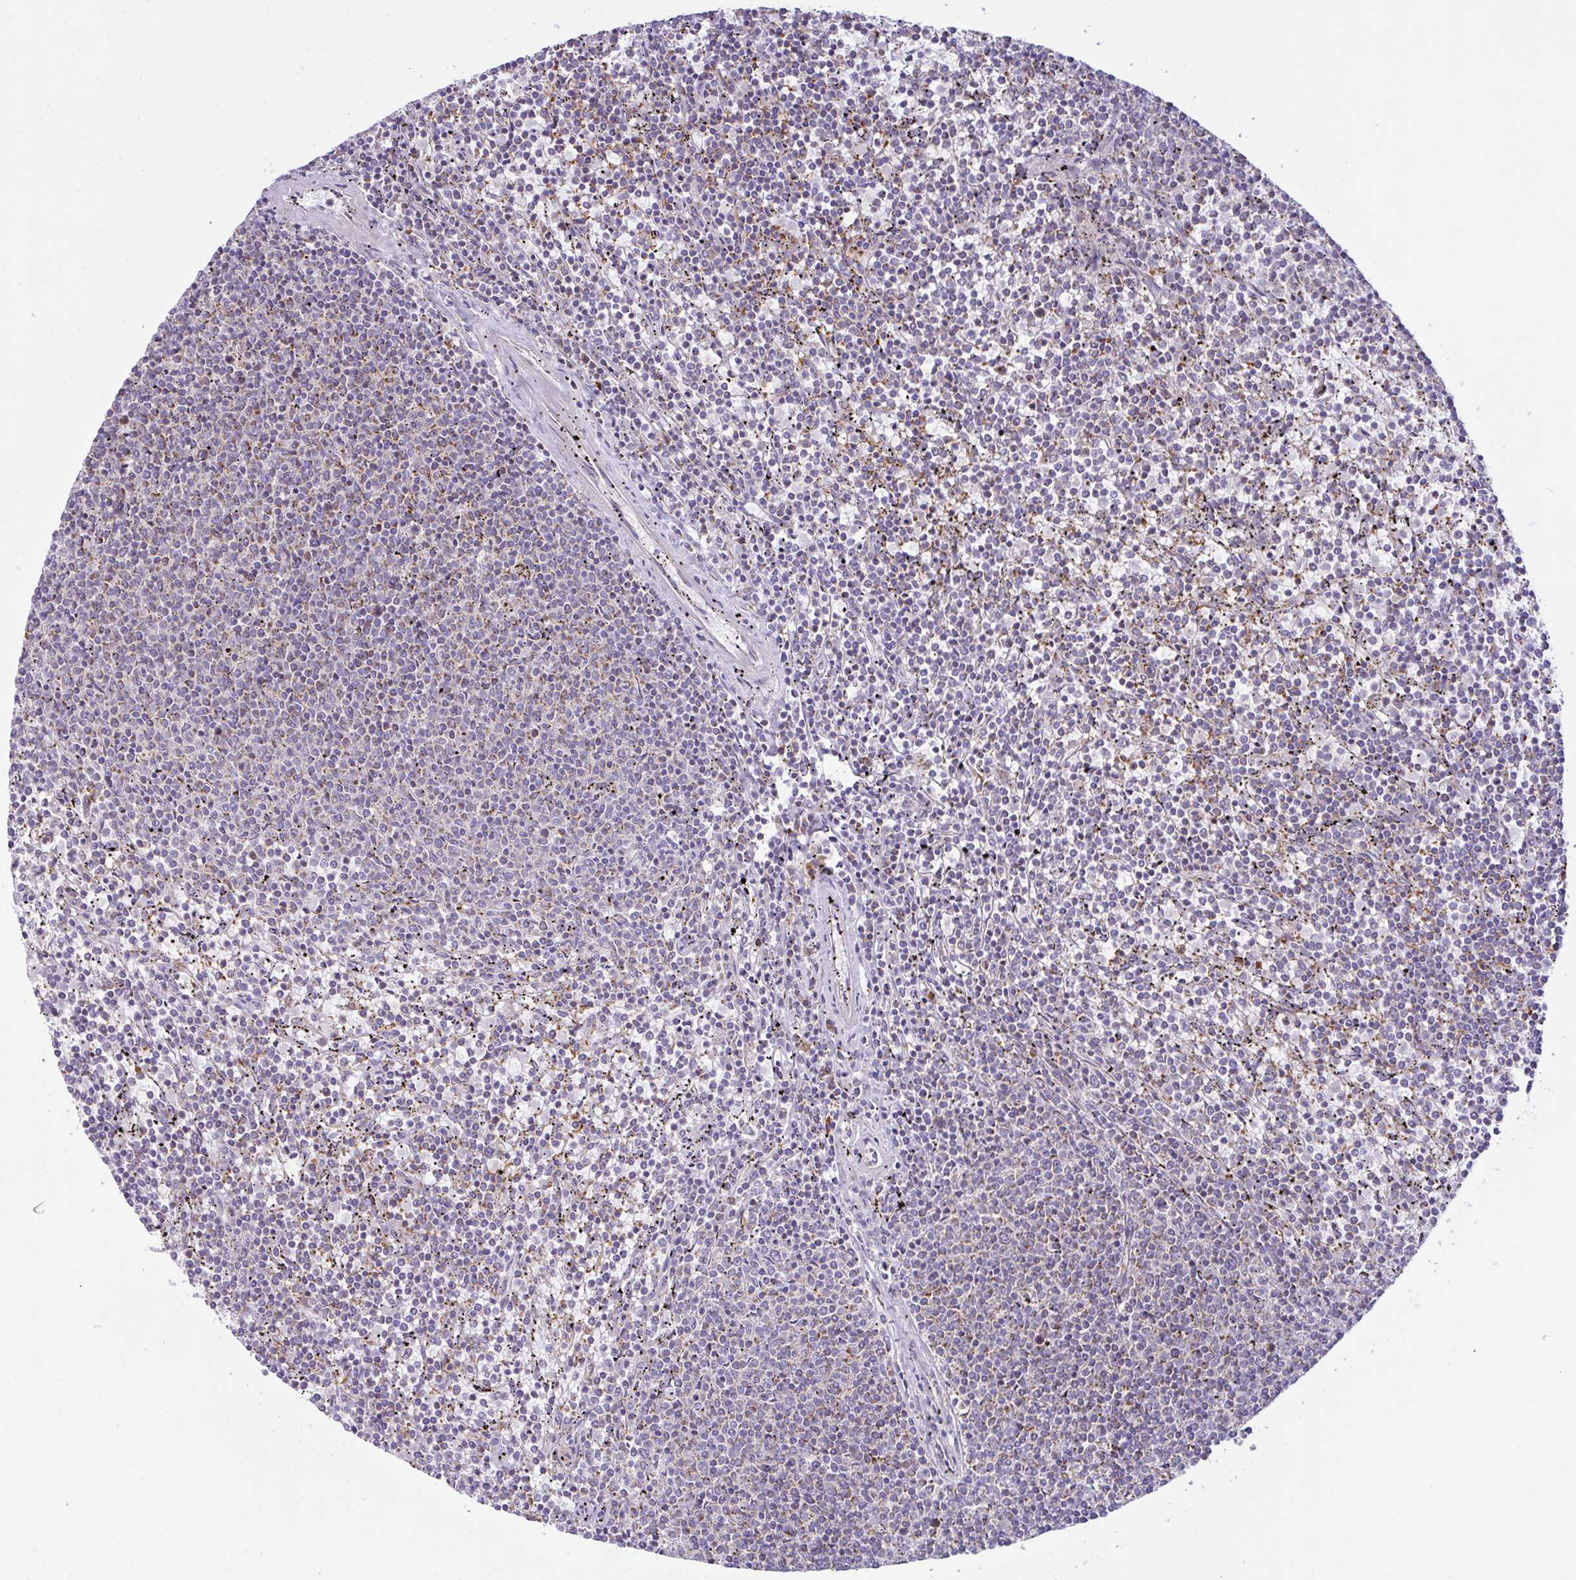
{"staining": {"intensity": "weak", "quantity": "<25%", "location": "cytoplasmic/membranous"}, "tissue": "lymphoma", "cell_type": "Tumor cells", "image_type": "cancer", "snomed": [{"axis": "morphology", "description": "Malignant lymphoma, non-Hodgkin's type, Low grade"}, {"axis": "topography", "description": "Spleen"}], "caption": "This photomicrograph is of lymphoma stained with immunohistochemistry to label a protein in brown with the nuclei are counter-stained blue. There is no positivity in tumor cells.", "gene": "CHDH", "patient": {"sex": "female", "age": 50}}